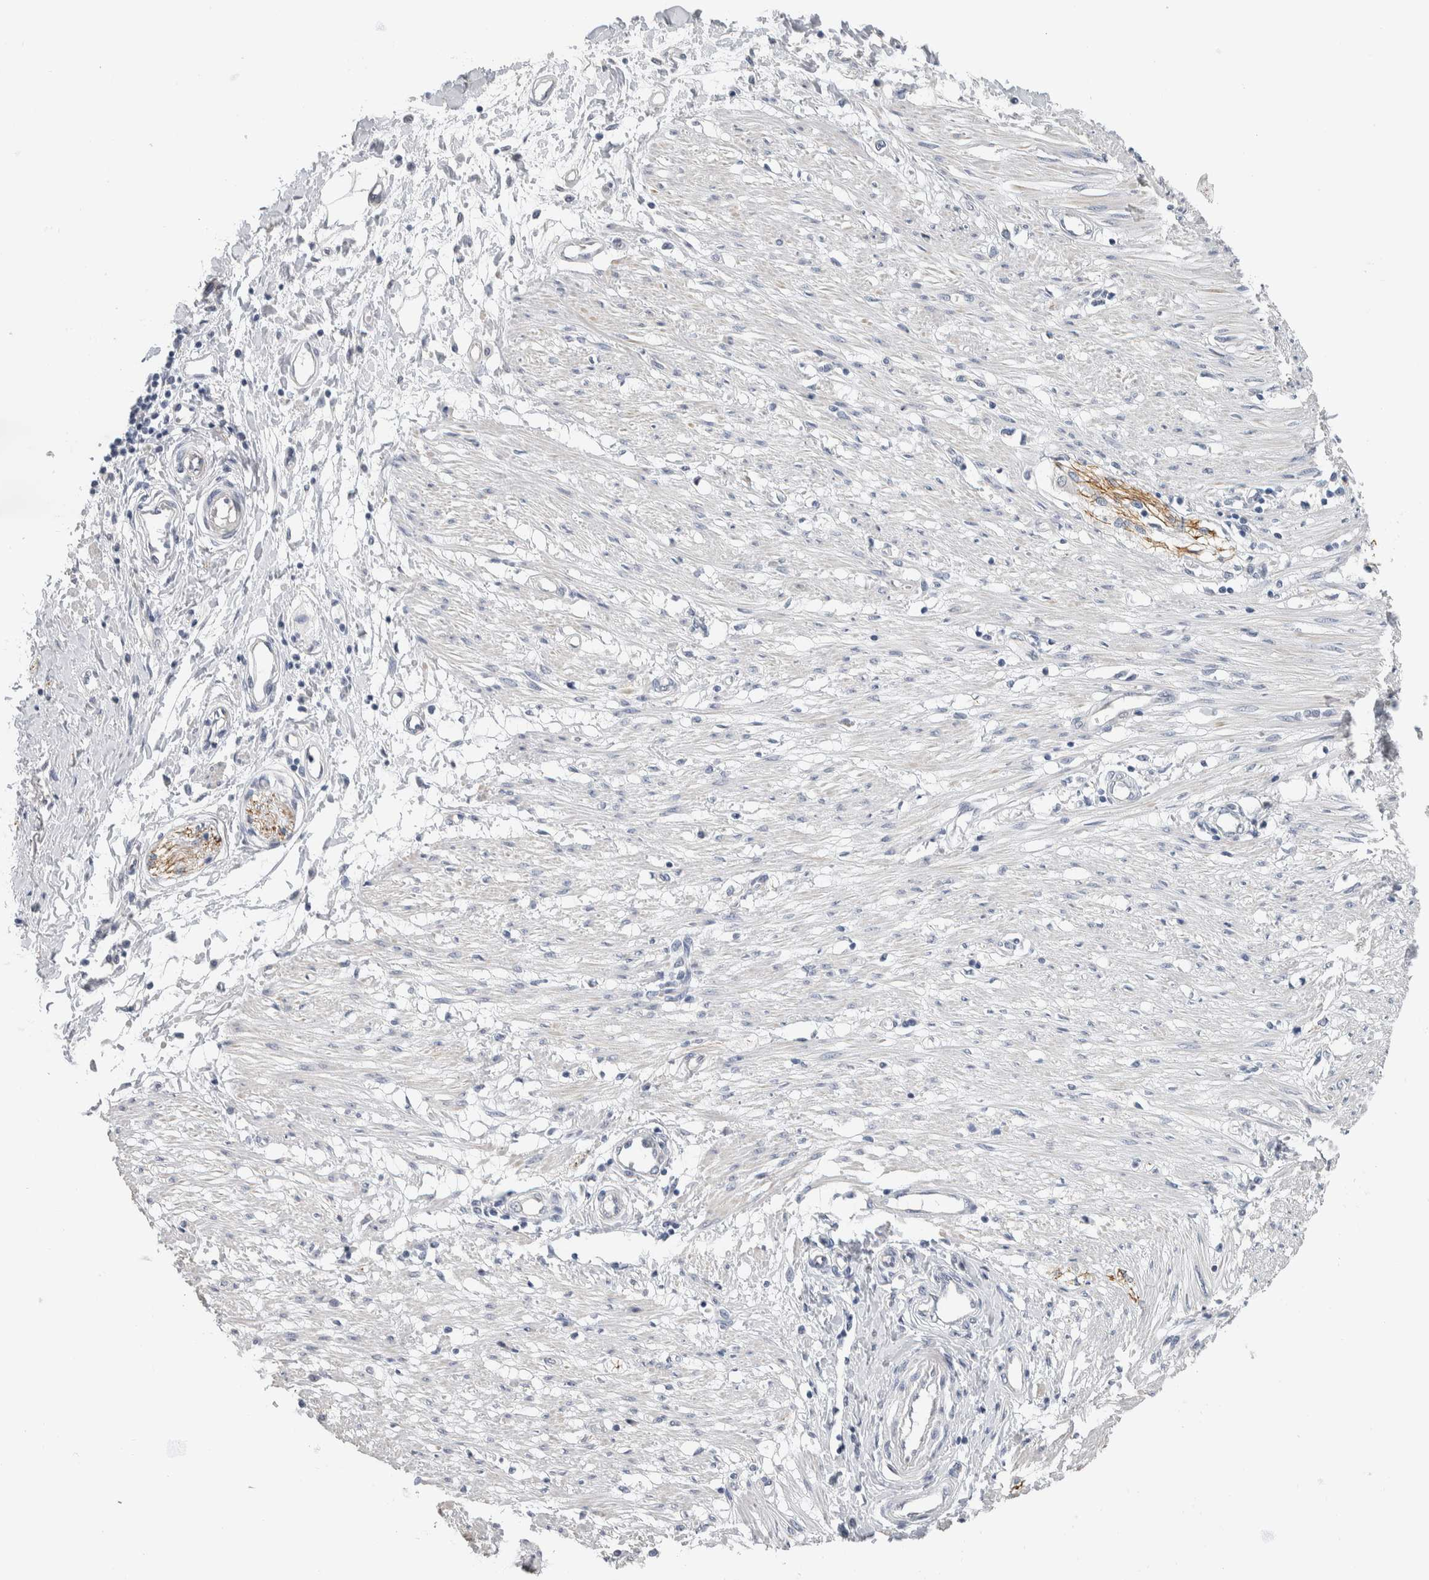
{"staining": {"intensity": "negative", "quantity": "none", "location": "none"}, "tissue": "adipose tissue", "cell_type": "Adipocytes", "image_type": "normal", "snomed": [{"axis": "morphology", "description": "Normal tissue, NOS"}, {"axis": "morphology", "description": "Adenocarcinoma, NOS"}, {"axis": "topography", "description": "Colon"}, {"axis": "topography", "description": "Peripheral nerve tissue"}], "caption": "Adipocytes are negative for brown protein staining in benign adipose tissue.", "gene": "NEFM", "patient": {"sex": "male", "age": 14}}